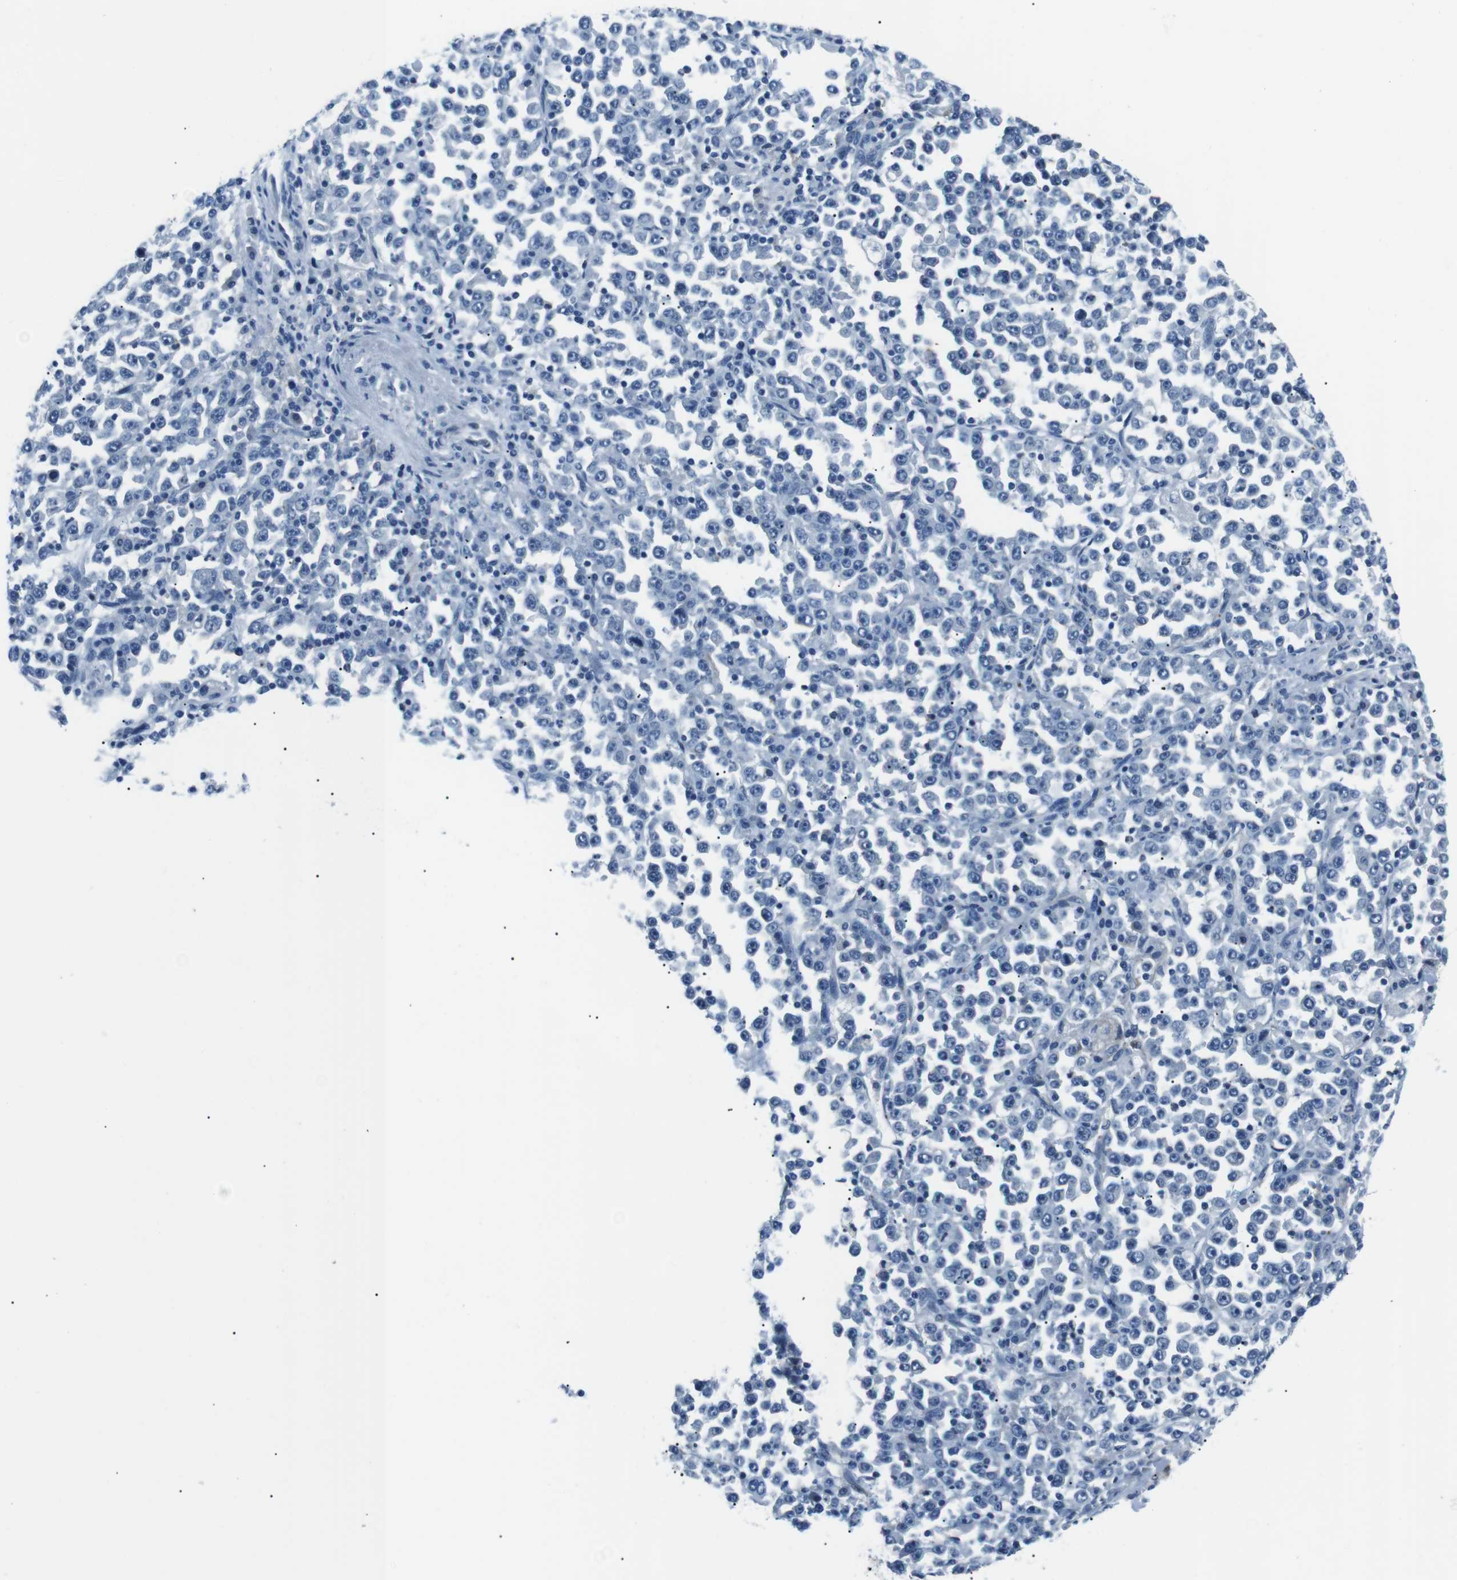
{"staining": {"intensity": "negative", "quantity": "none", "location": "none"}, "tissue": "stomach cancer", "cell_type": "Tumor cells", "image_type": "cancer", "snomed": [{"axis": "morphology", "description": "Normal tissue, NOS"}, {"axis": "morphology", "description": "Adenocarcinoma, NOS"}, {"axis": "topography", "description": "Stomach, upper"}, {"axis": "topography", "description": "Stomach"}], "caption": "A high-resolution micrograph shows IHC staining of stomach adenocarcinoma, which demonstrates no significant expression in tumor cells.", "gene": "CSF2RA", "patient": {"sex": "male", "age": 59}}